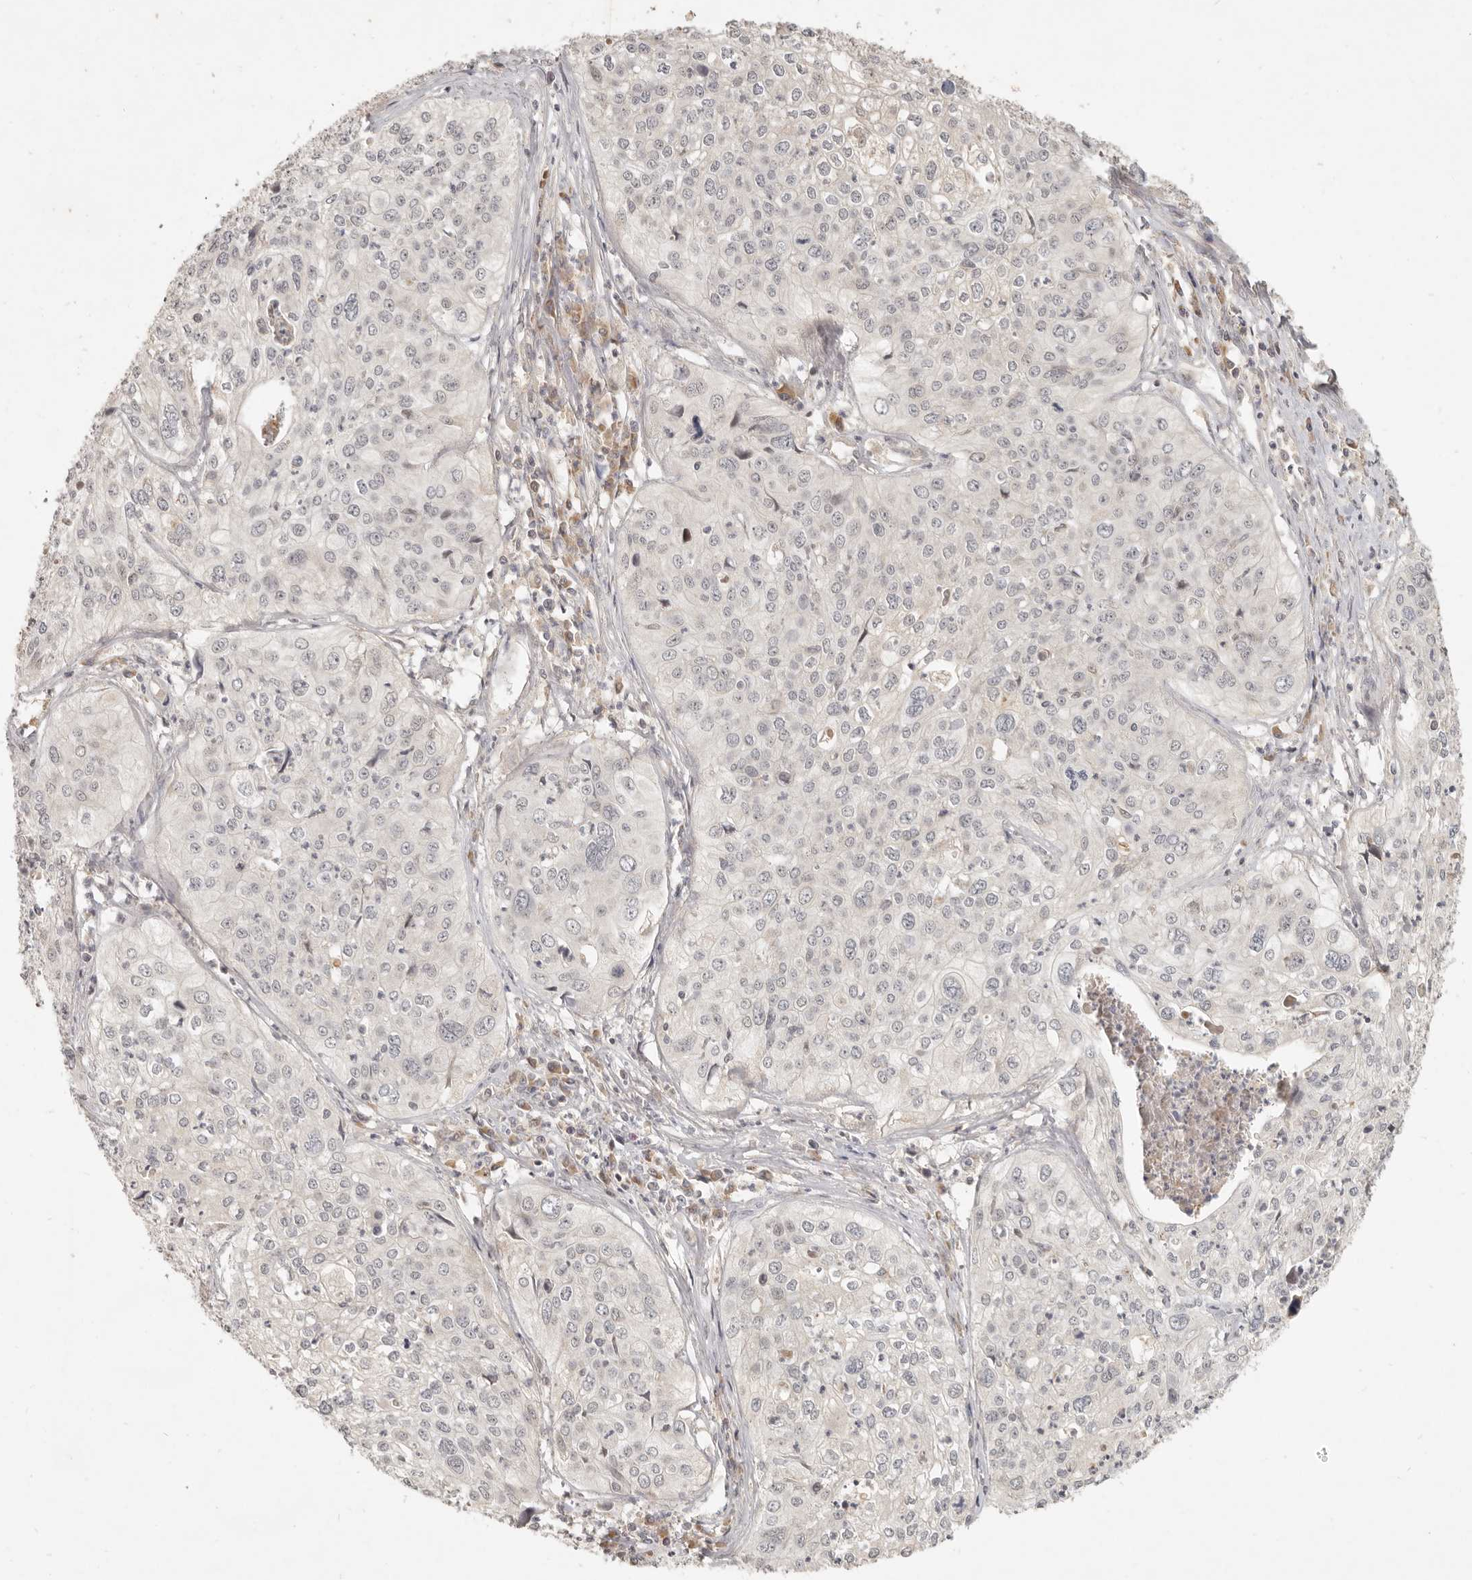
{"staining": {"intensity": "negative", "quantity": "none", "location": "none"}, "tissue": "cervical cancer", "cell_type": "Tumor cells", "image_type": "cancer", "snomed": [{"axis": "morphology", "description": "Squamous cell carcinoma, NOS"}, {"axis": "topography", "description": "Cervix"}], "caption": "An immunohistochemistry photomicrograph of cervical cancer is shown. There is no staining in tumor cells of cervical cancer.", "gene": "UBXN11", "patient": {"sex": "female", "age": 31}}